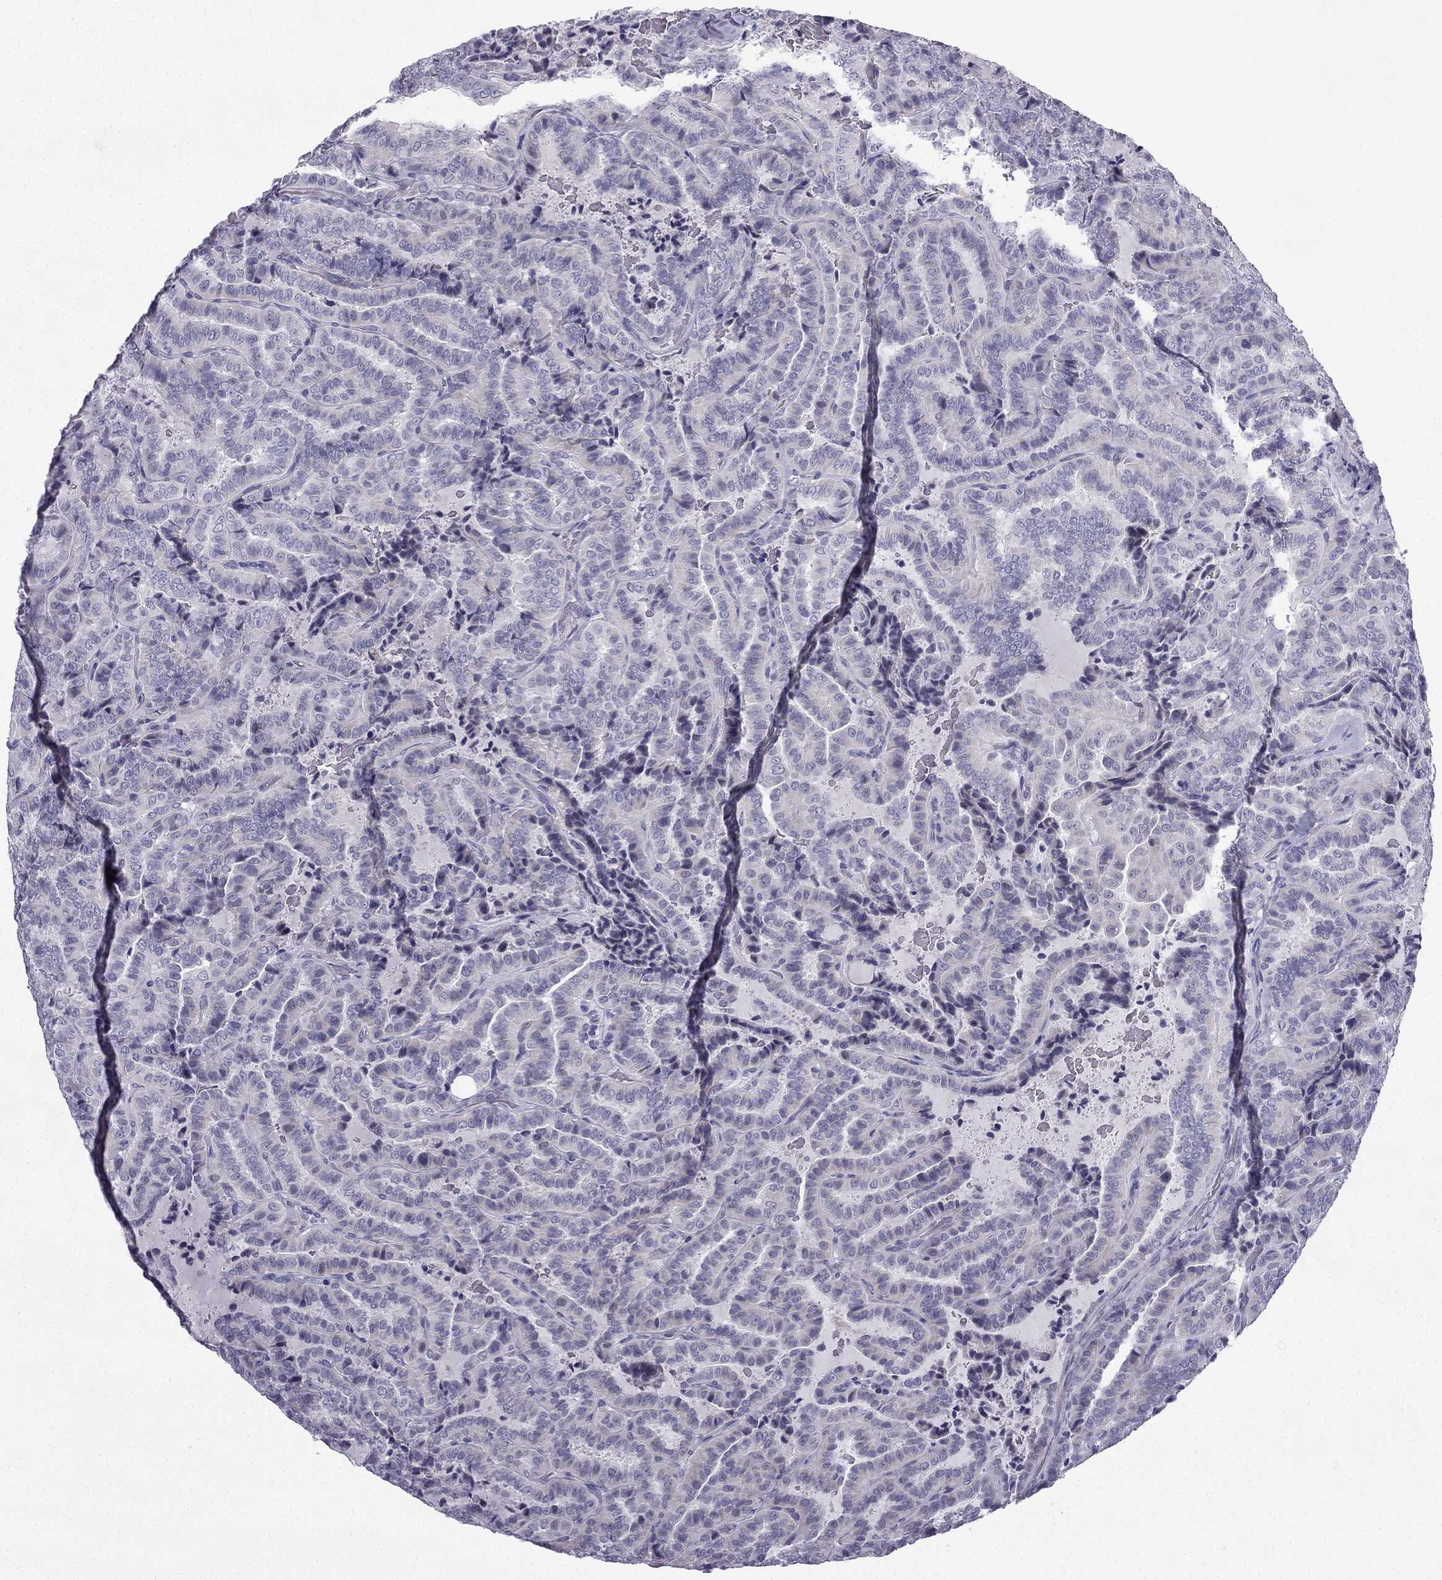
{"staining": {"intensity": "negative", "quantity": "none", "location": "none"}, "tissue": "thyroid cancer", "cell_type": "Tumor cells", "image_type": "cancer", "snomed": [{"axis": "morphology", "description": "Papillary adenocarcinoma, NOS"}, {"axis": "topography", "description": "Thyroid gland"}], "caption": "A photomicrograph of human thyroid papillary adenocarcinoma is negative for staining in tumor cells. Nuclei are stained in blue.", "gene": "CFAP53", "patient": {"sex": "female", "age": 39}}